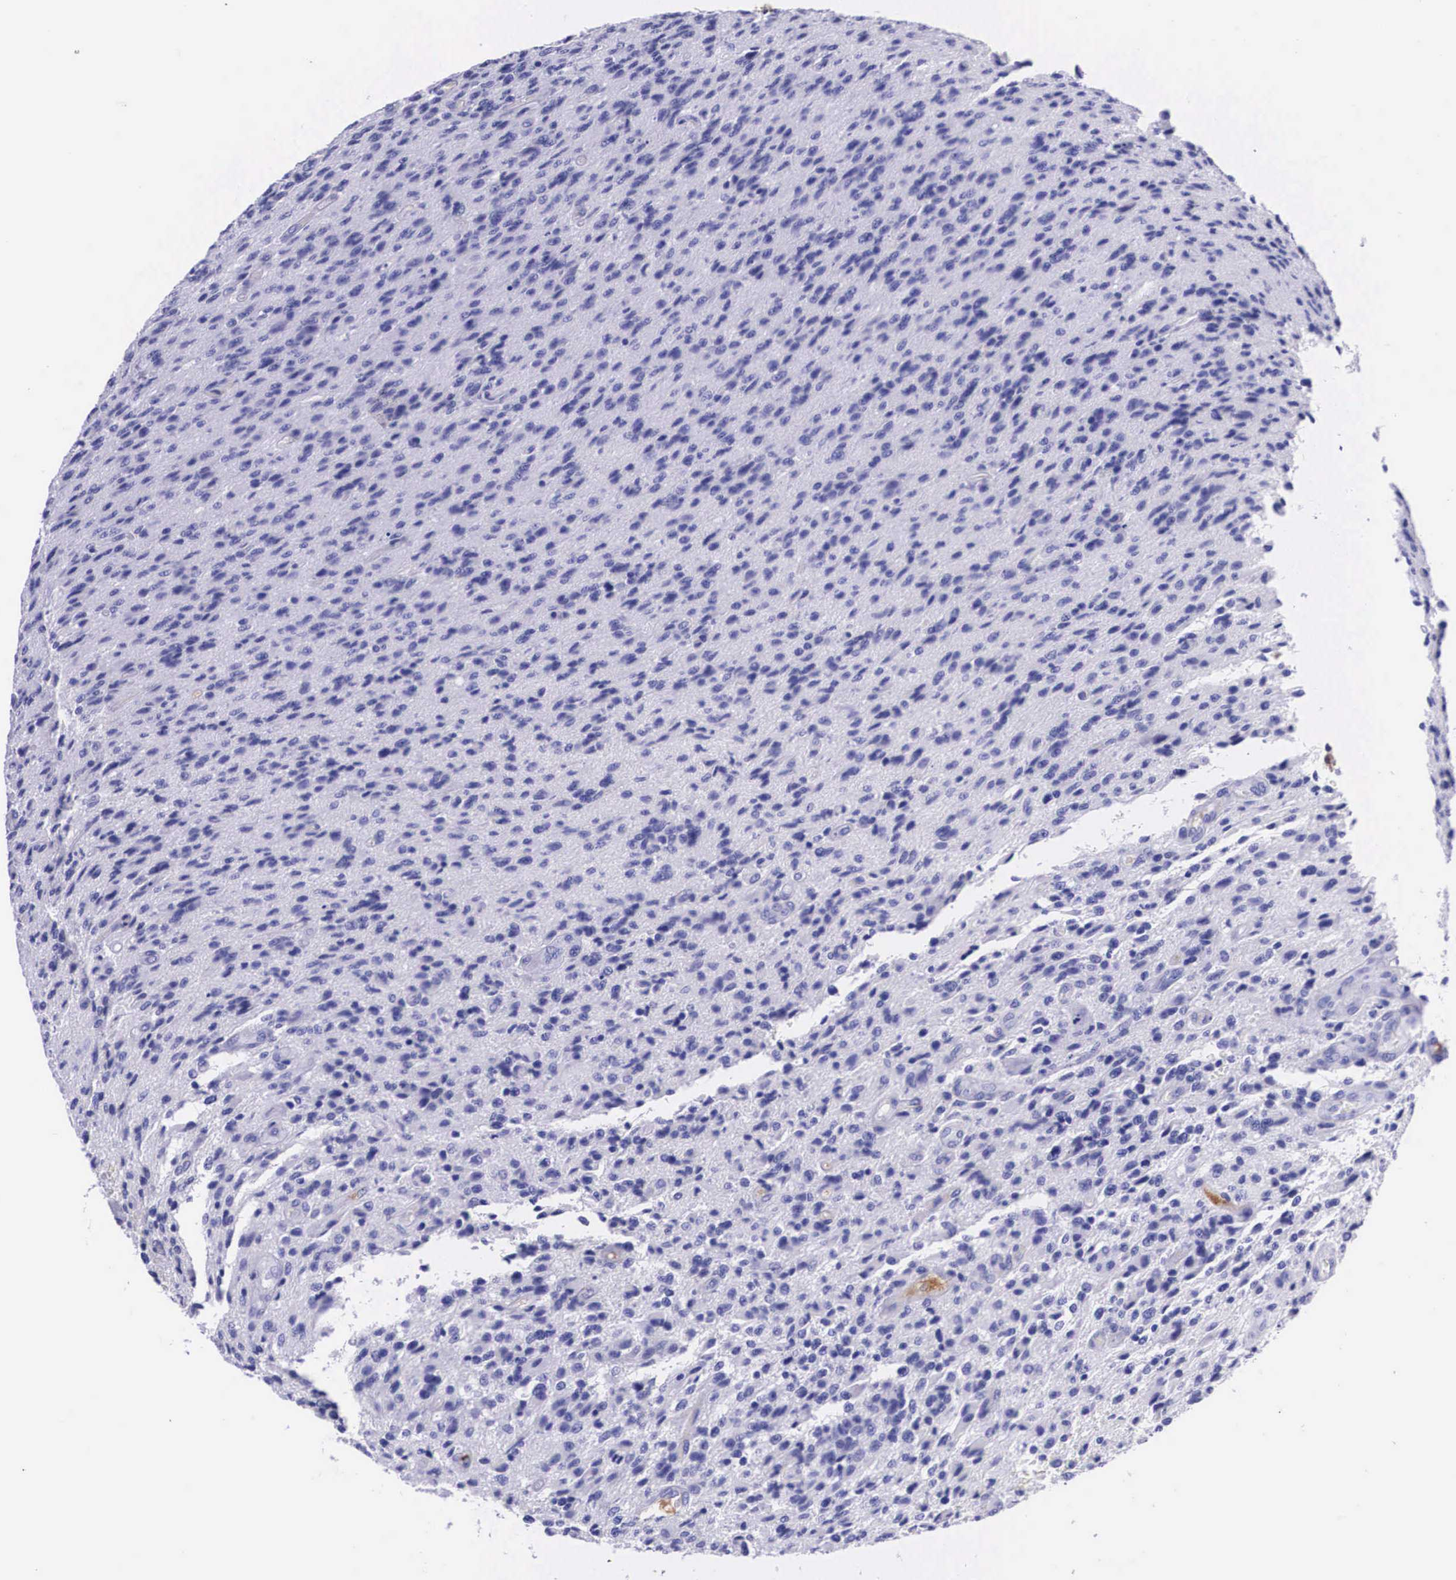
{"staining": {"intensity": "negative", "quantity": "none", "location": "none"}, "tissue": "glioma", "cell_type": "Tumor cells", "image_type": "cancer", "snomed": [{"axis": "morphology", "description": "Glioma, malignant, High grade"}, {"axis": "topography", "description": "Brain"}], "caption": "Tumor cells are negative for brown protein staining in high-grade glioma (malignant).", "gene": "PLG", "patient": {"sex": "male", "age": 36}}